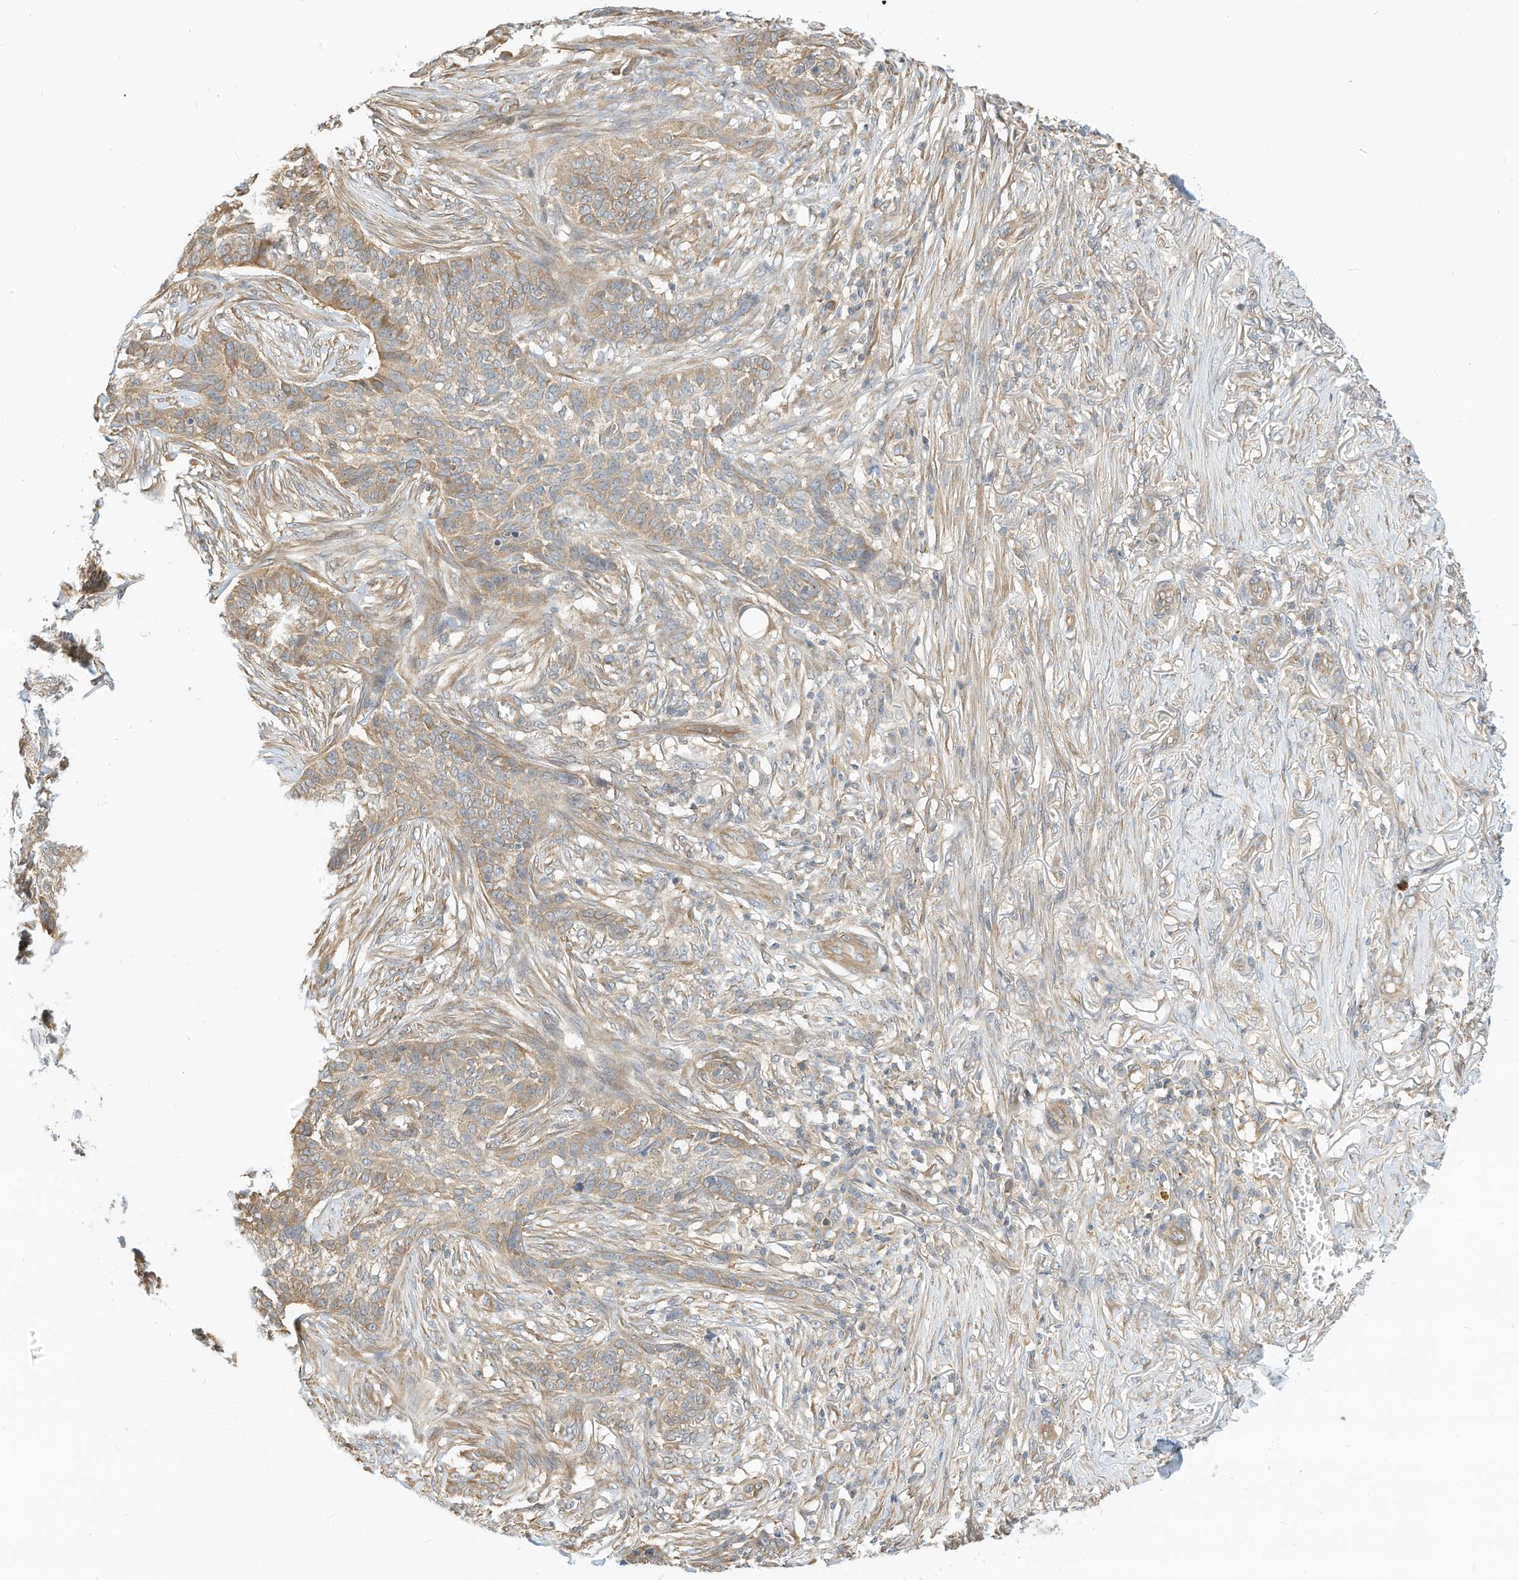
{"staining": {"intensity": "moderate", "quantity": ">75%", "location": "cytoplasmic/membranous"}, "tissue": "skin cancer", "cell_type": "Tumor cells", "image_type": "cancer", "snomed": [{"axis": "morphology", "description": "Basal cell carcinoma"}, {"axis": "topography", "description": "Skin"}], "caption": "Immunohistochemistry (IHC) micrograph of human basal cell carcinoma (skin) stained for a protein (brown), which exhibits medium levels of moderate cytoplasmic/membranous expression in about >75% of tumor cells.", "gene": "OFD1", "patient": {"sex": "male", "age": 85}}